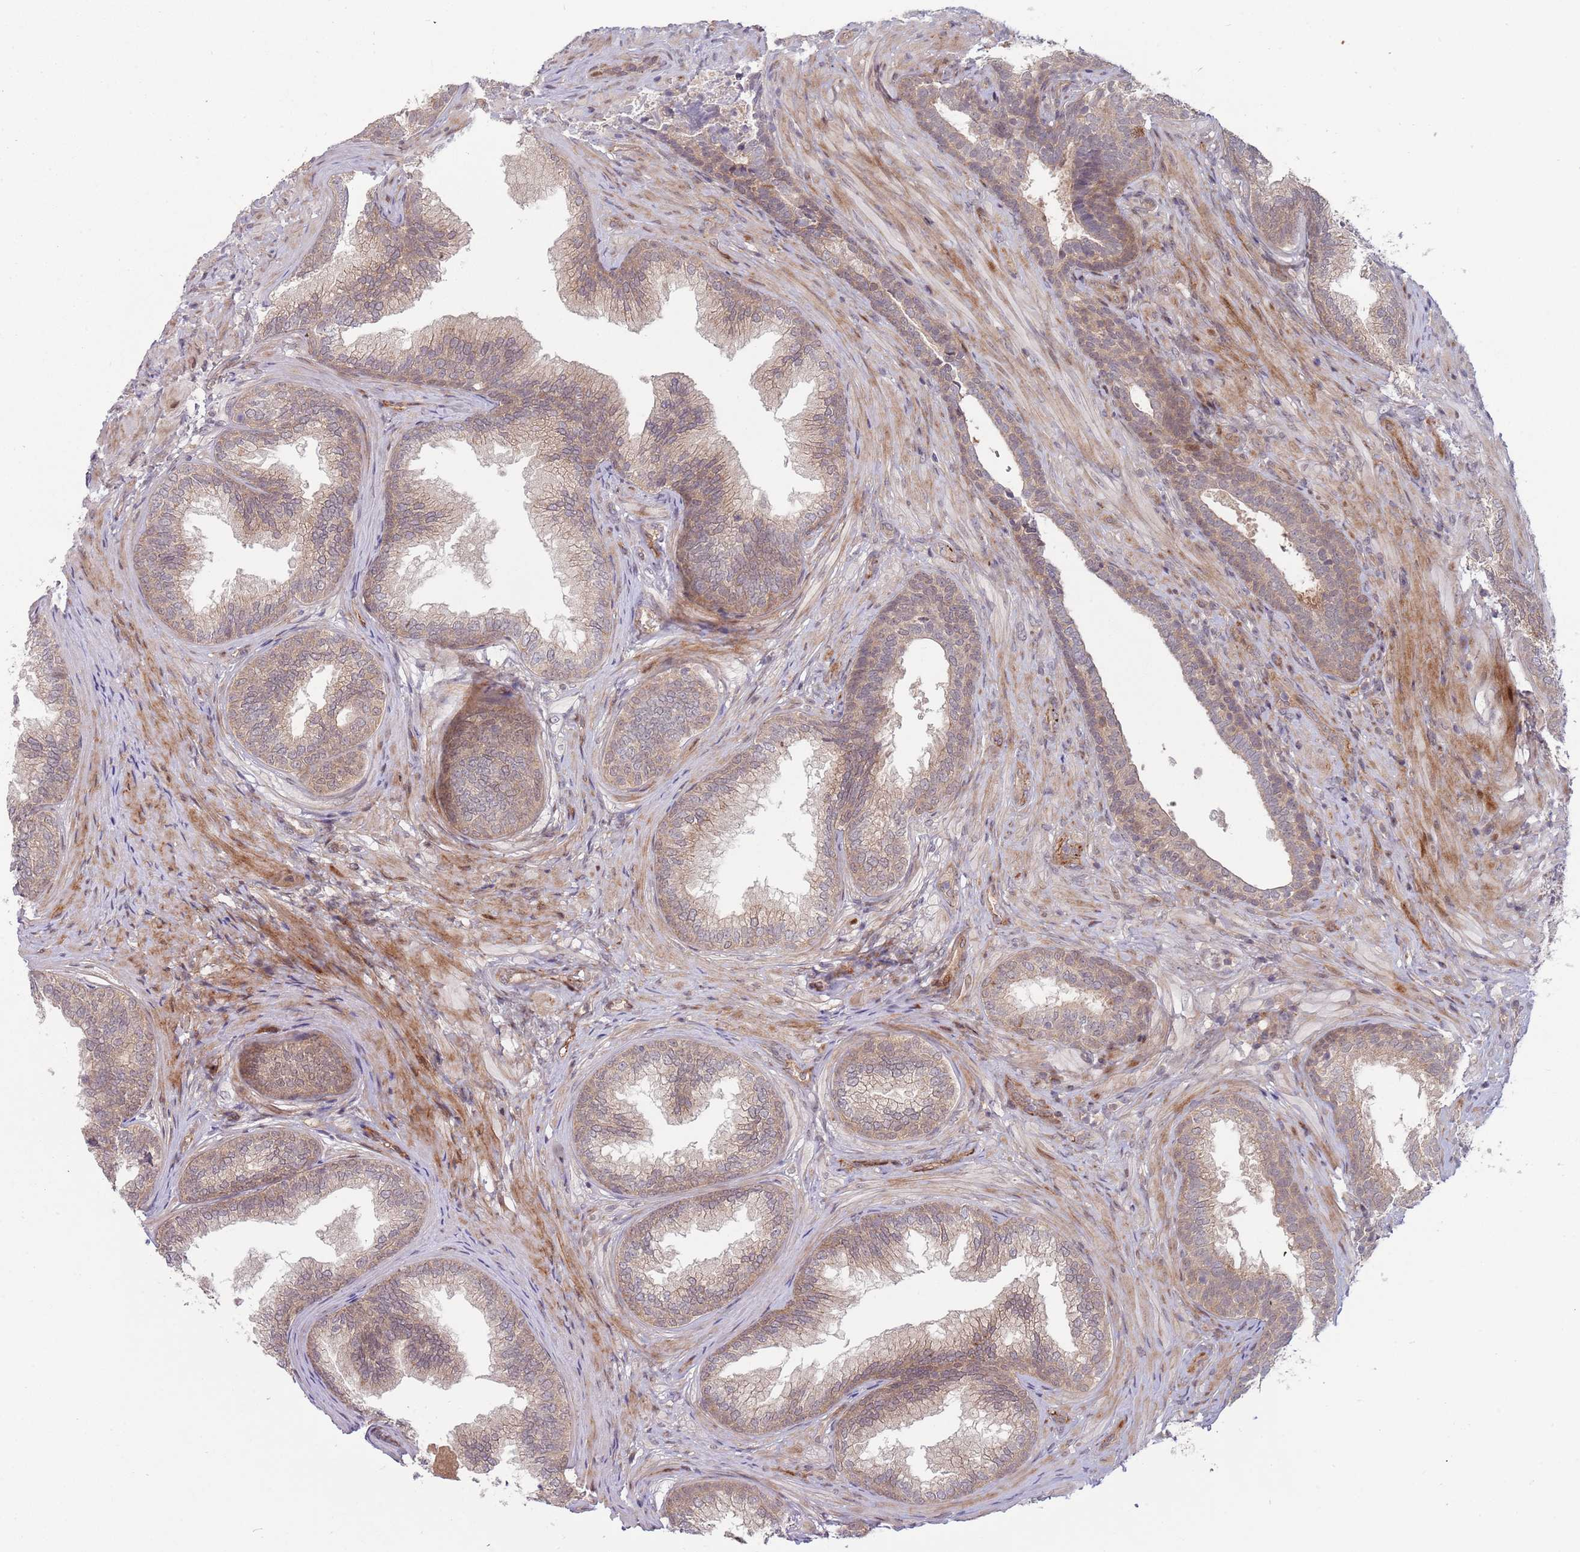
{"staining": {"intensity": "moderate", "quantity": ">75%", "location": "cytoplasmic/membranous"}, "tissue": "prostate", "cell_type": "Glandular cells", "image_type": "normal", "snomed": [{"axis": "morphology", "description": "Normal tissue, NOS"}, {"axis": "topography", "description": "Prostate"}], "caption": "Immunohistochemical staining of normal prostate demonstrates medium levels of moderate cytoplasmic/membranous staining in about >75% of glandular cells.", "gene": "NT5DC4", "patient": {"sex": "male", "age": 76}}